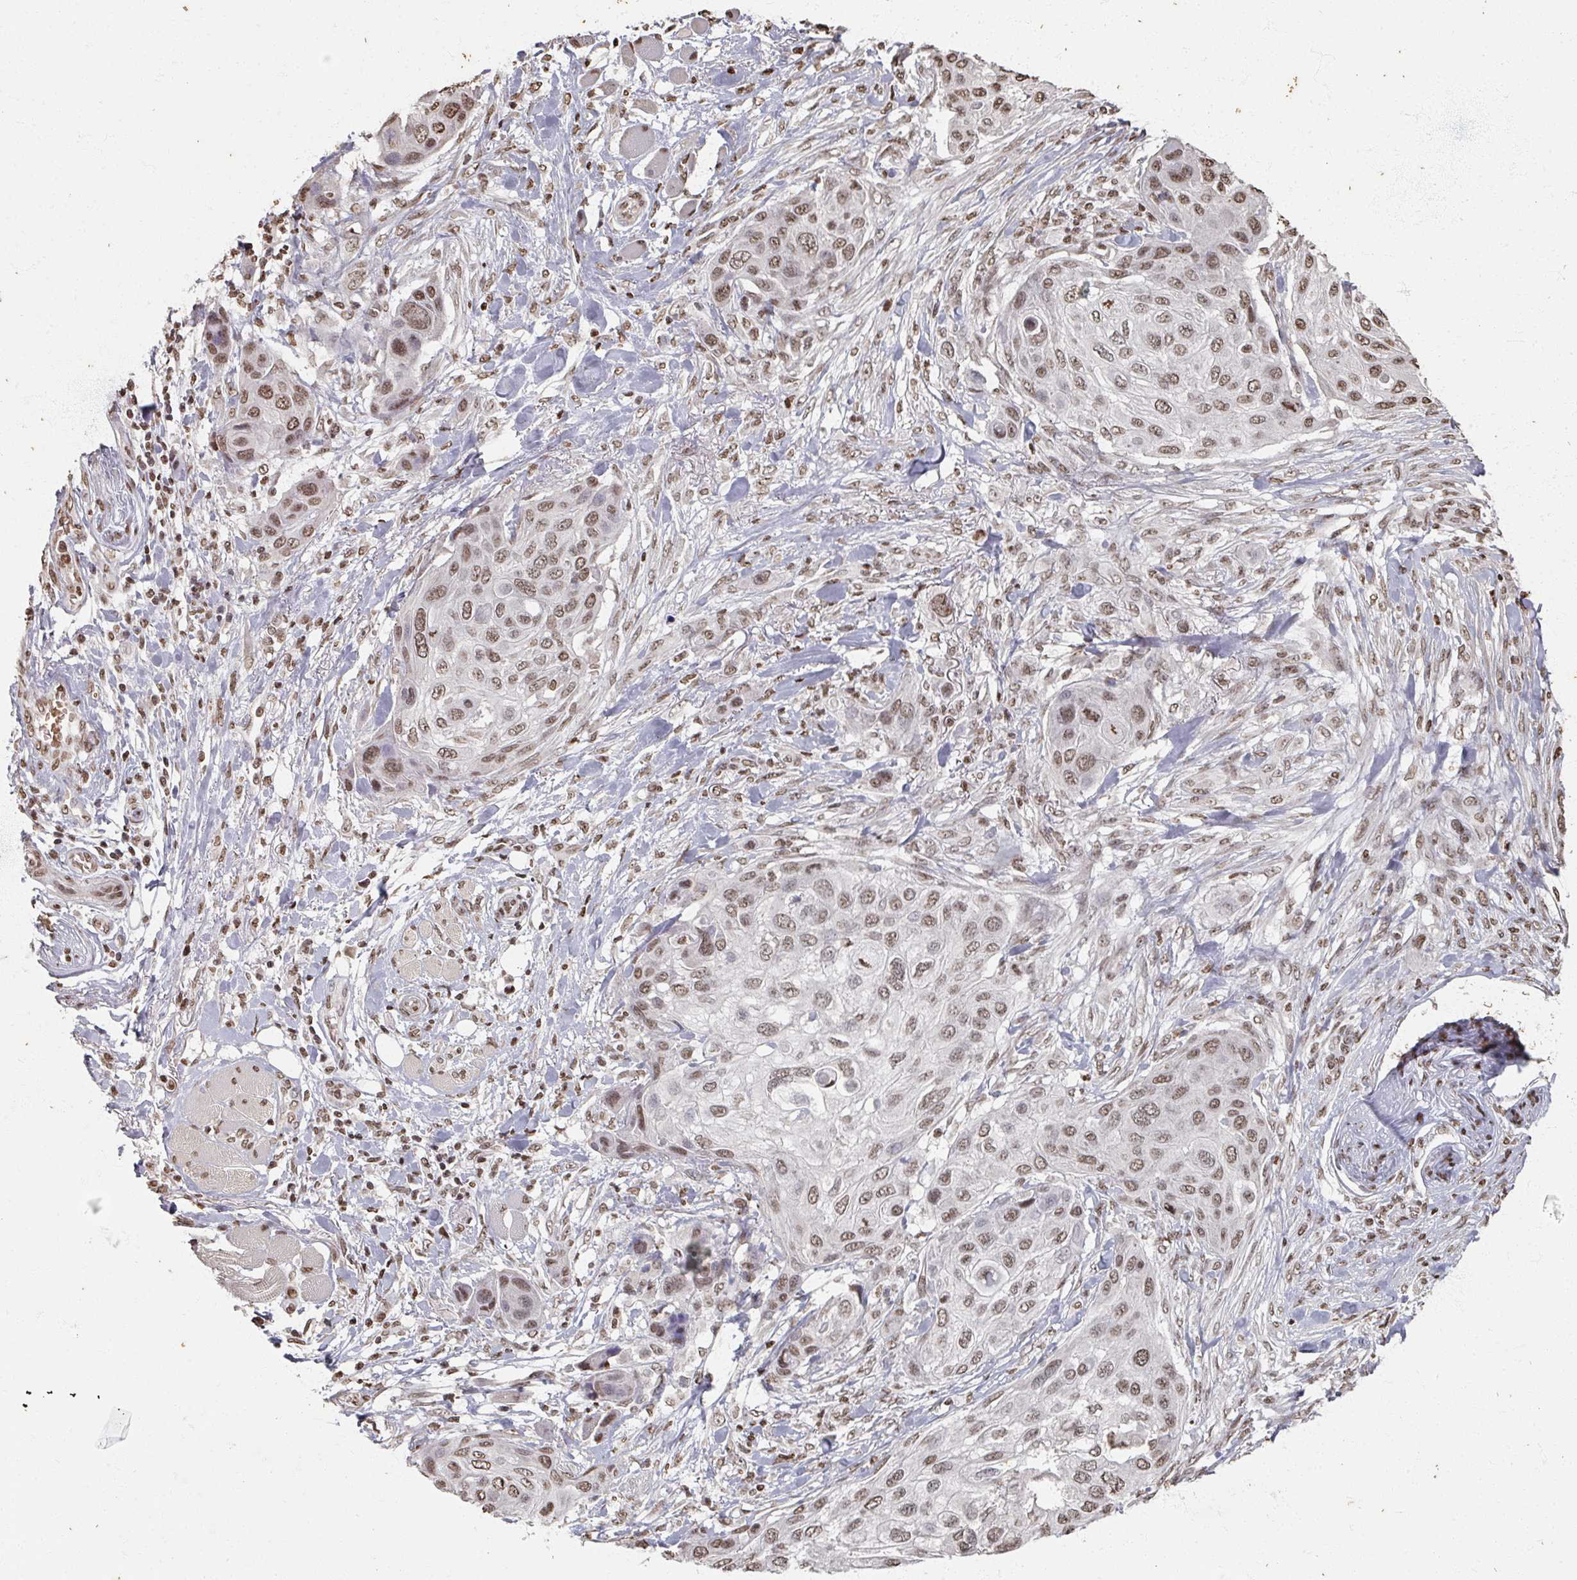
{"staining": {"intensity": "moderate", "quantity": ">75%", "location": "nuclear"}, "tissue": "skin cancer", "cell_type": "Tumor cells", "image_type": "cancer", "snomed": [{"axis": "morphology", "description": "Squamous cell carcinoma, NOS"}, {"axis": "topography", "description": "Skin"}], "caption": "Immunohistochemistry (IHC) micrograph of squamous cell carcinoma (skin) stained for a protein (brown), which displays medium levels of moderate nuclear positivity in approximately >75% of tumor cells.", "gene": "DCUN1D5", "patient": {"sex": "female", "age": 87}}